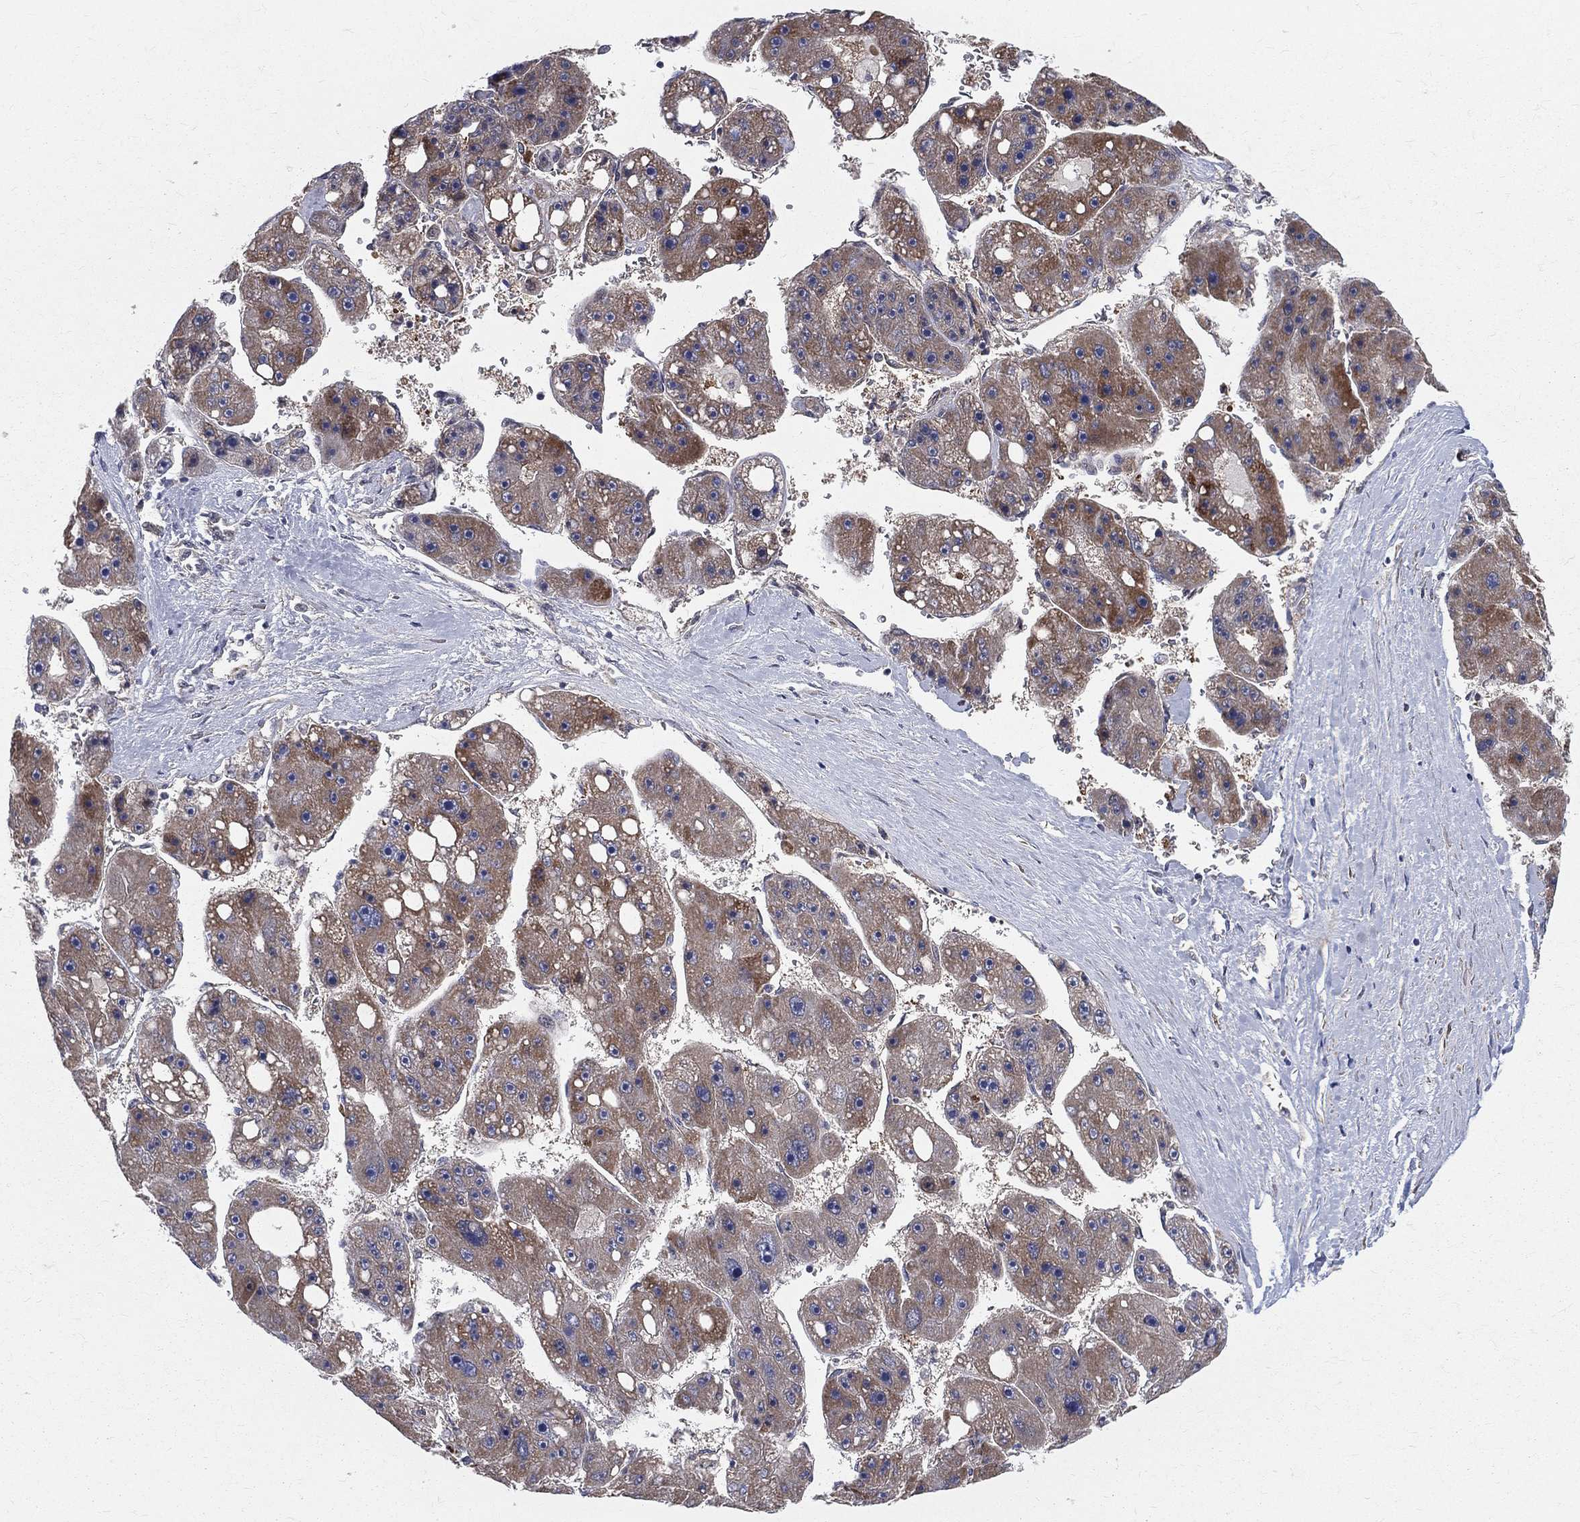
{"staining": {"intensity": "moderate", "quantity": "25%-75%", "location": "cytoplasmic/membranous"}, "tissue": "liver cancer", "cell_type": "Tumor cells", "image_type": "cancer", "snomed": [{"axis": "morphology", "description": "Carcinoma, Hepatocellular, NOS"}, {"axis": "topography", "description": "Liver"}], "caption": "Liver cancer tissue shows moderate cytoplasmic/membranous positivity in approximately 25%-75% of tumor cells (DAB (3,3'-diaminobenzidine) = brown stain, brightfield microscopy at high magnification).", "gene": "POMZP3", "patient": {"sex": "female", "age": 61}}